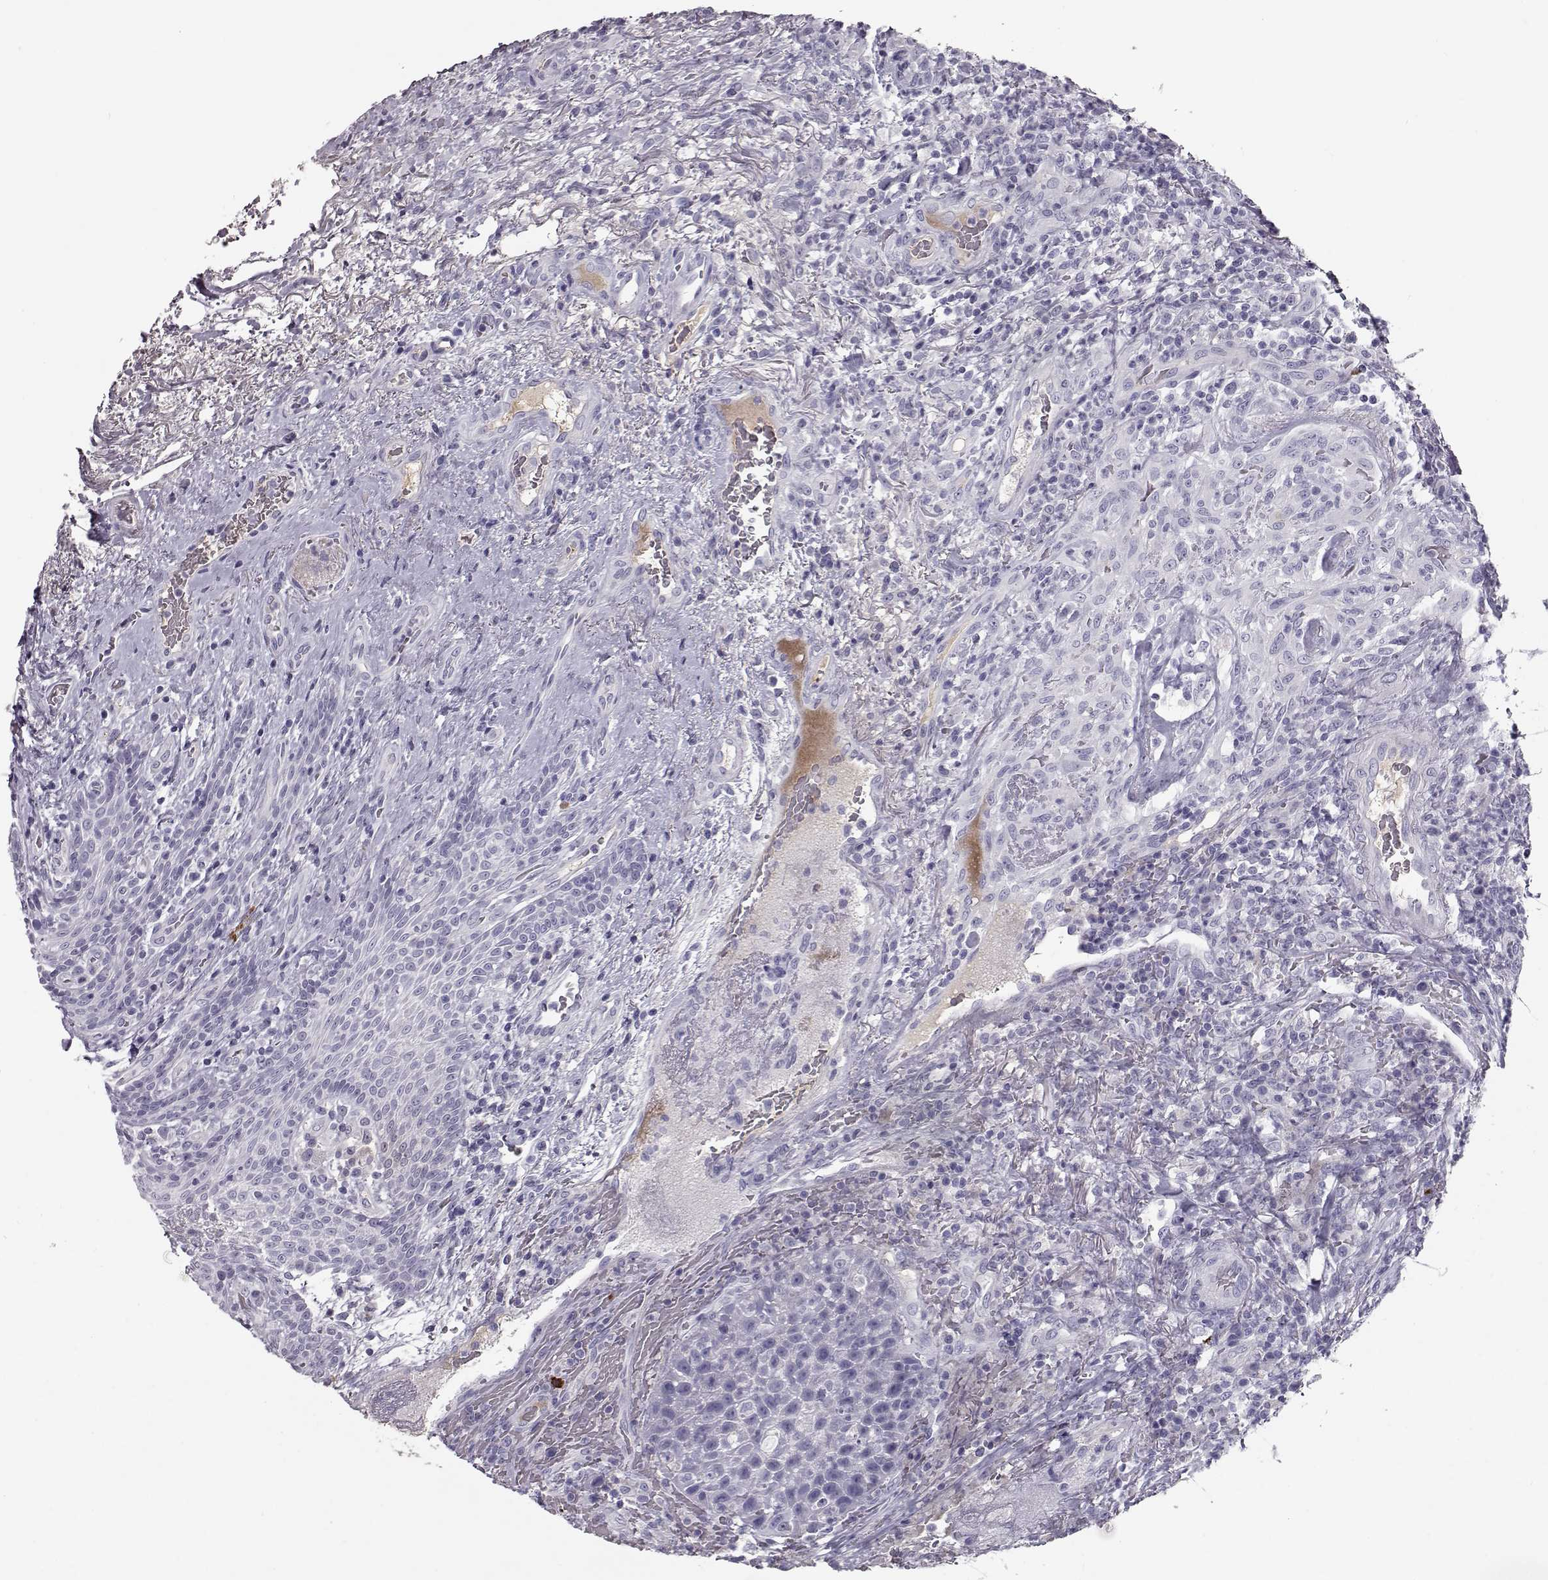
{"staining": {"intensity": "negative", "quantity": "none", "location": "none"}, "tissue": "head and neck cancer", "cell_type": "Tumor cells", "image_type": "cancer", "snomed": [{"axis": "morphology", "description": "Squamous cell carcinoma, NOS"}, {"axis": "topography", "description": "Head-Neck"}], "caption": "Protein analysis of head and neck cancer (squamous cell carcinoma) displays no significant expression in tumor cells. (Brightfield microscopy of DAB immunohistochemistry (IHC) at high magnification).", "gene": "CCL19", "patient": {"sex": "male", "age": 69}}